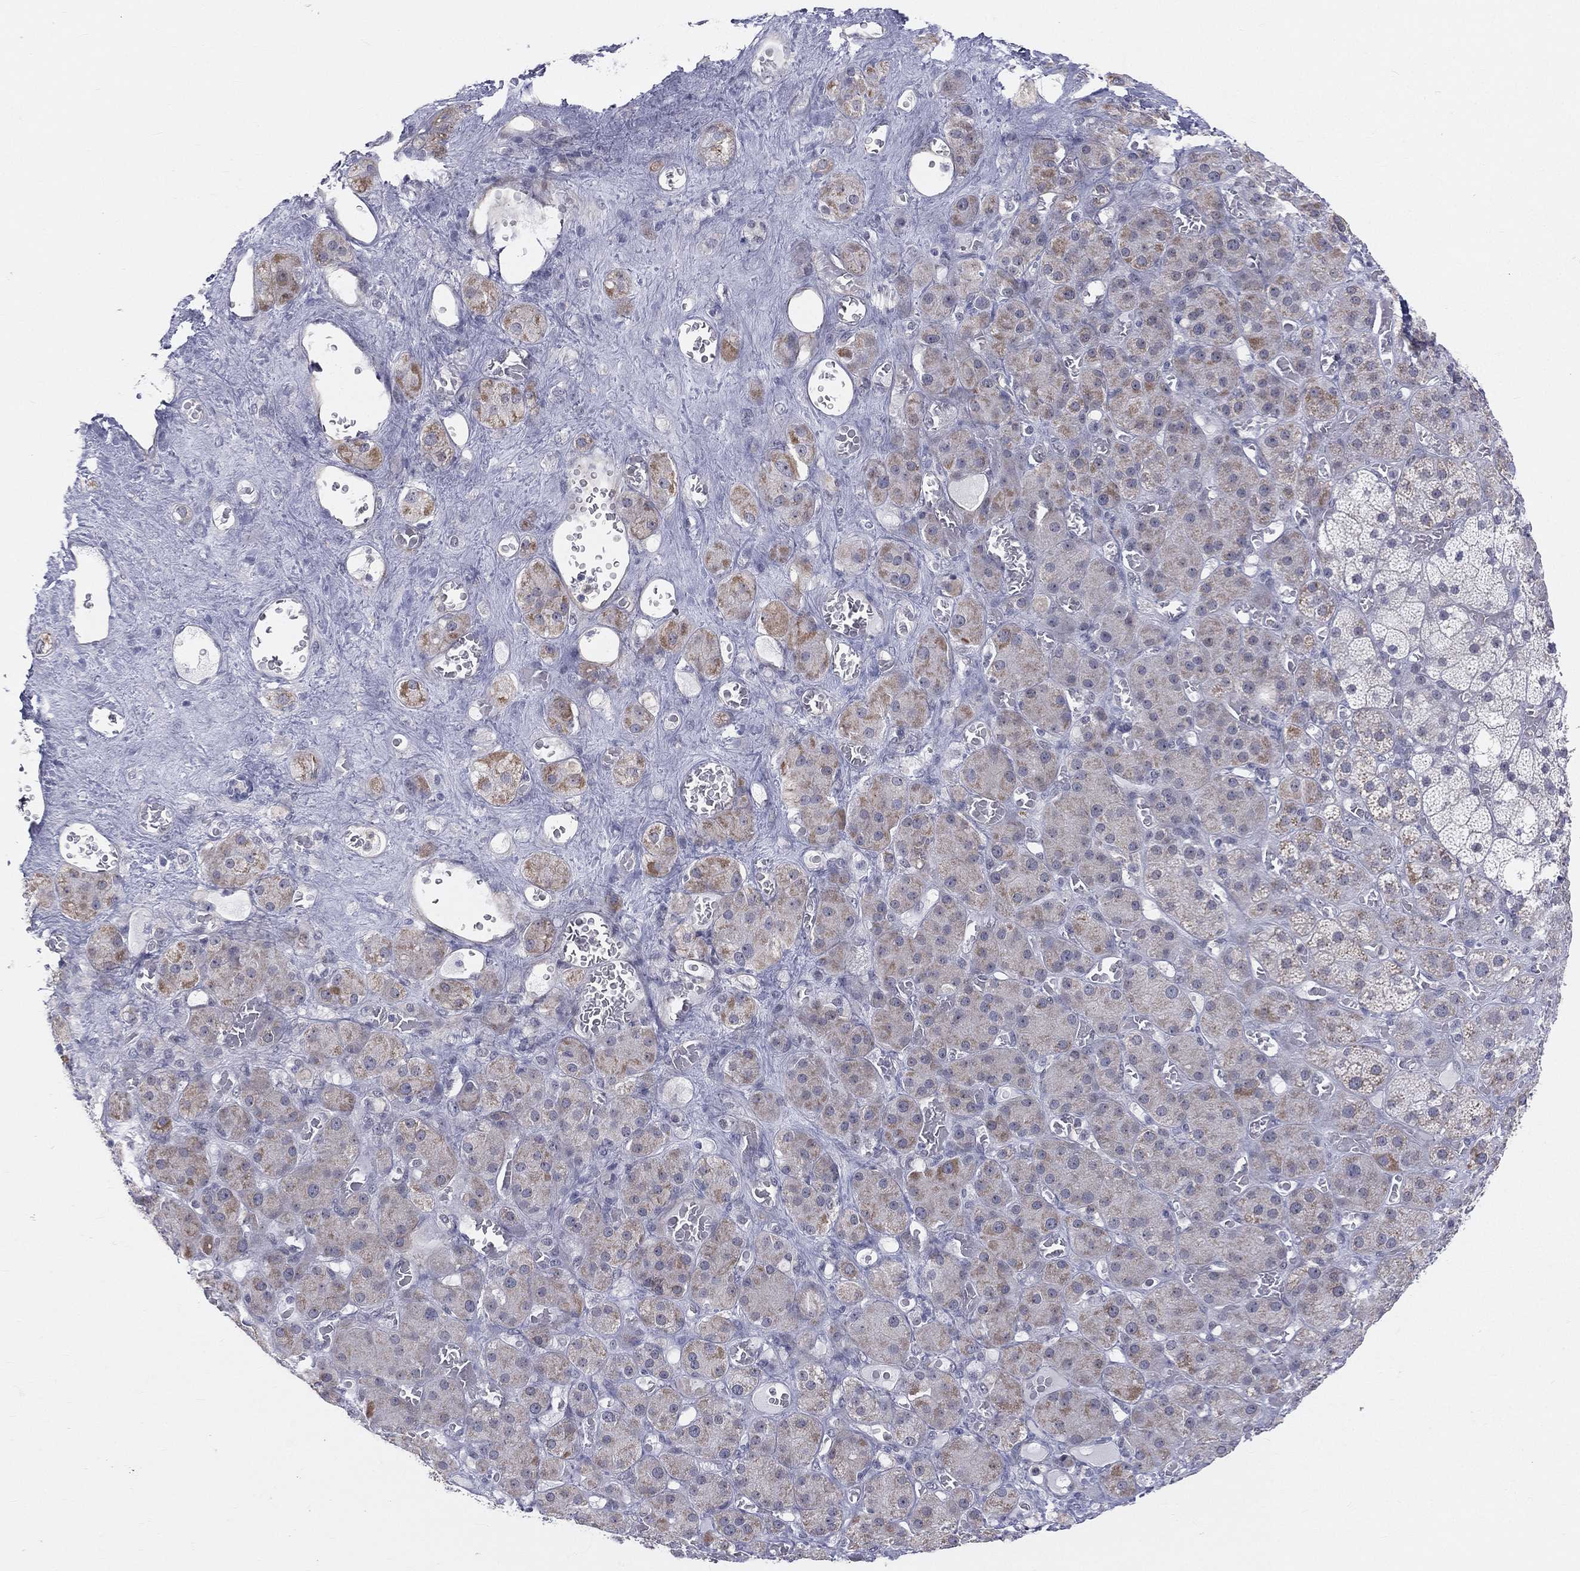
{"staining": {"intensity": "moderate", "quantity": "<25%", "location": "cytoplasmic/membranous"}, "tissue": "adrenal gland", "cell_type": "Glandular cells", "image_type": "normal", "snomed": [{"axis": "morphology", "description": "Normal tissue, NOS"}, {"axis": "topography", "description": "Adrenal gland"}], "caption": "High-magnification brightfield microscopy of normal adrenal gland stained with DAB (brown) and counterstained with hematoxylin (blue). glandular cells exhibit moderate cytoplasmic/membranous staining is identified in approximately<25% of cells.", "gene": "CD22", "patient": {"sex": "male", "age": 70}}